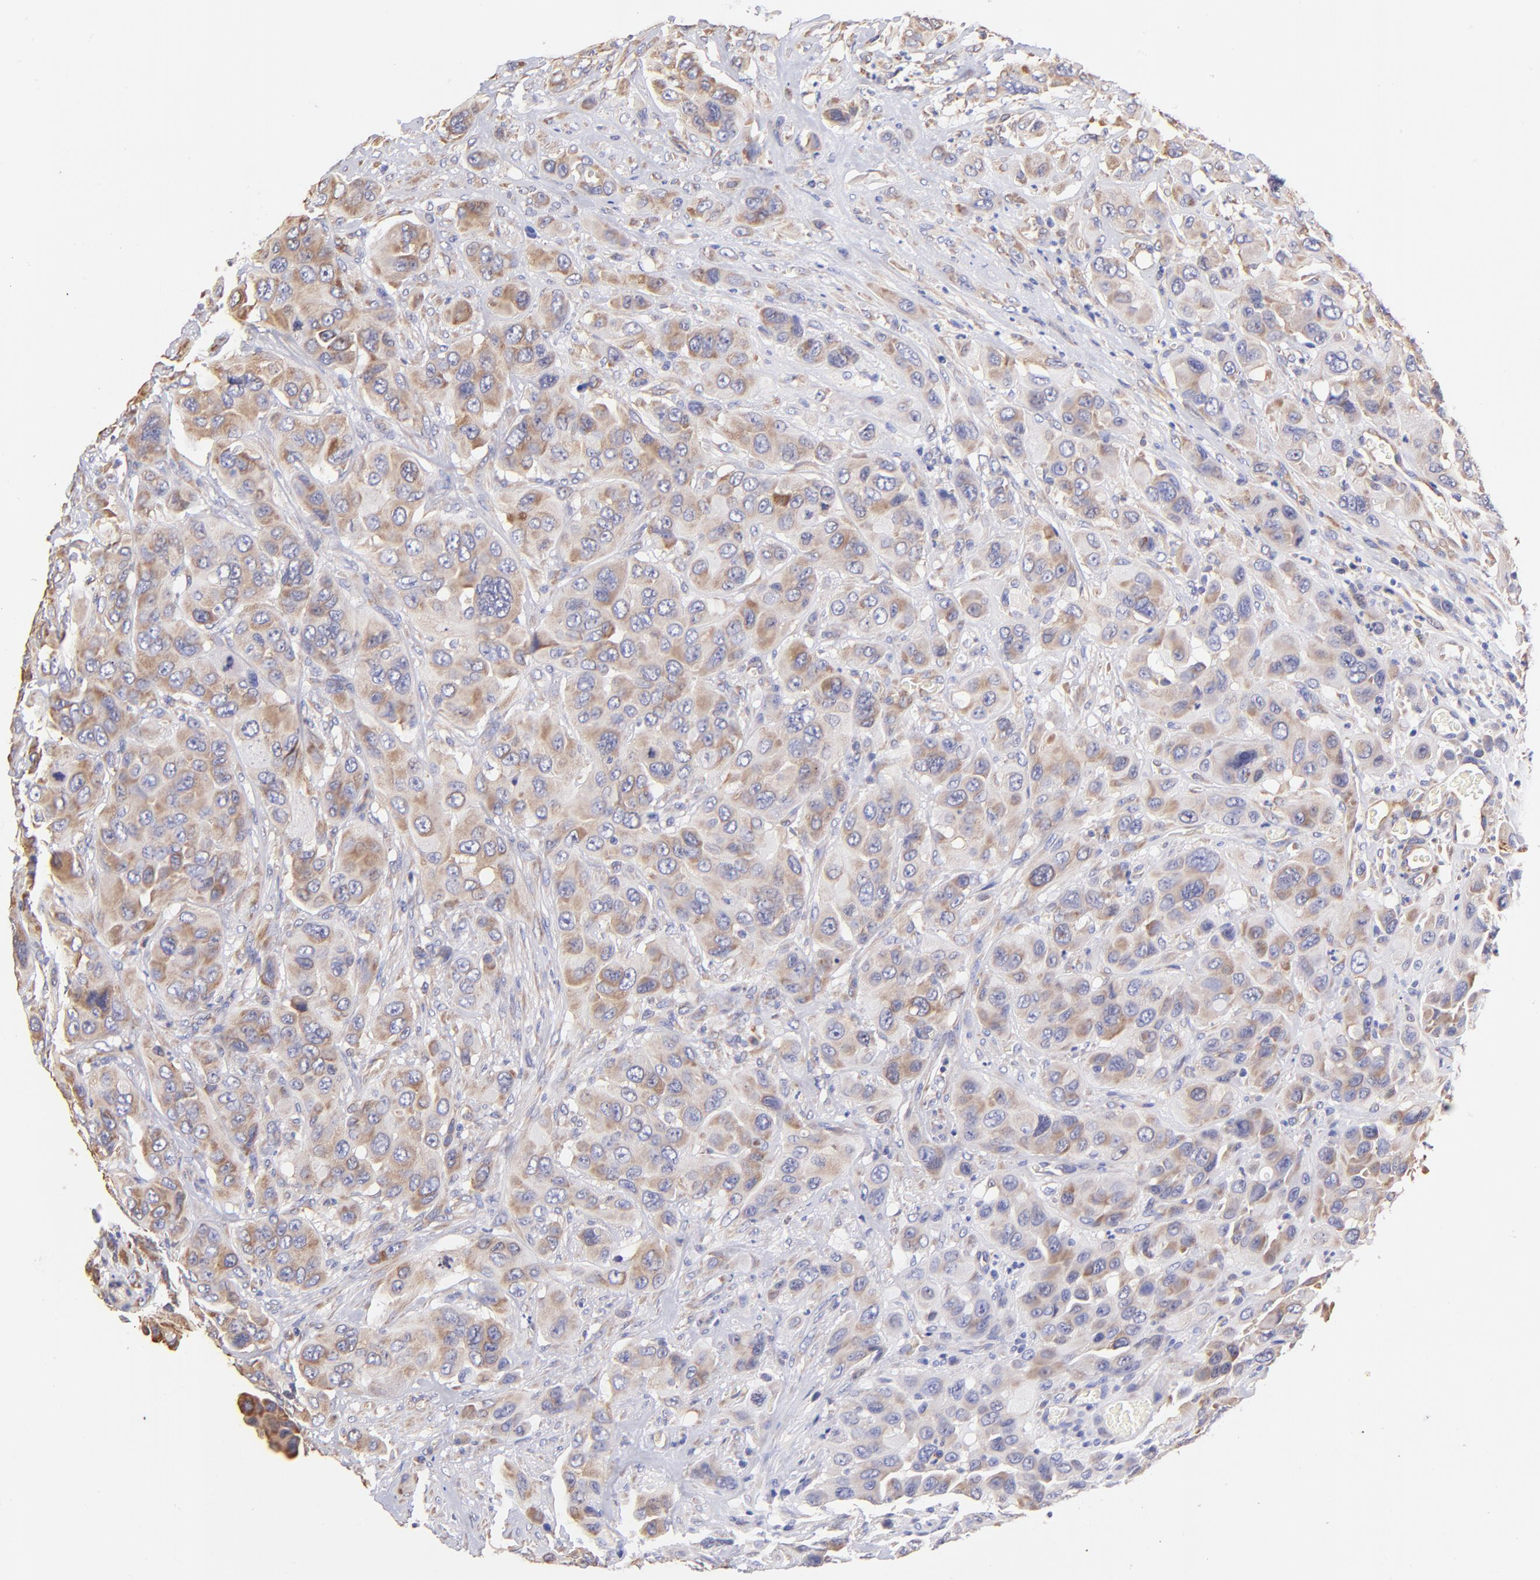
{"staining": {"intensity": "moderate", "quantity": ">75%", "location": "cytoplasmic/membranous"}, "tissue": "urothelial cancer", "cell_type": "Tumor cells", "image_type": "cancer", "snomed": [{"axis": "morphology", "description": "Urothelial carcinoma, High grade"}, {"axis": "topography", "description": "Urinary bladder"}], "caption": "Approximately >75% of tumor cells in urothelial carcinoma (high-grade) display moderate cytoplasmic/membranous protein expression as visualized by brown immunohistochemical staining.", "gene": "RPL30", "patient": {"sex": "male", "age": 73}}